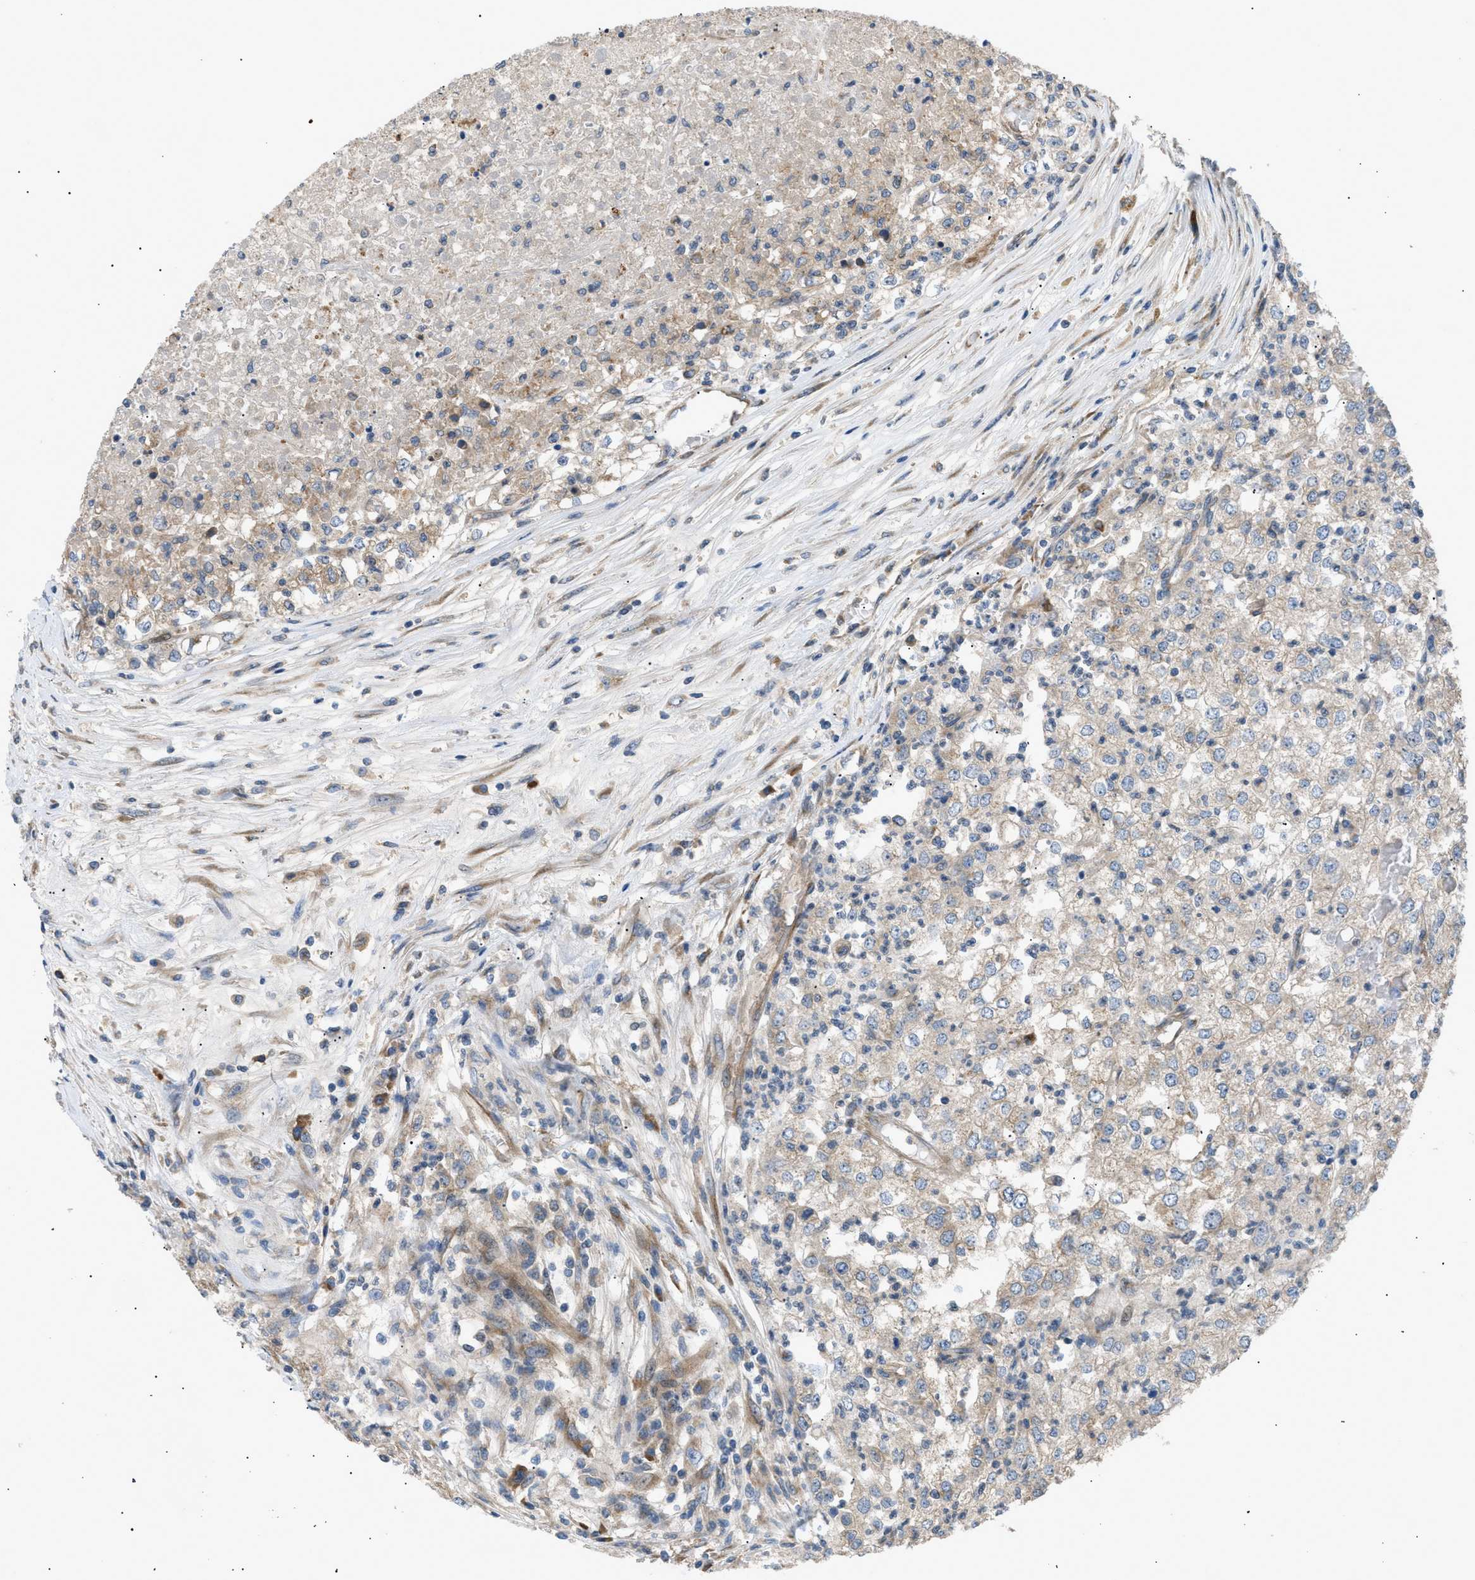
{"staining": {"intensity": "weak", "quantity": "<25%", "location": "cytoplasmic/membranous"}, "tissue": "renal cancer", "cell_type": "Tumor cells", "image_type": "cancer", "snomed": [{"axis": "morphology", "description": "Adenocarcinoma, NOS"}, {"axis": "topography", "description": "Kidney"}], "caption": "There is no significant positivity in tumor cells of renal cancer.", "gene": "LYSMD3", "patient": {"sex": "female", "age": 54}}